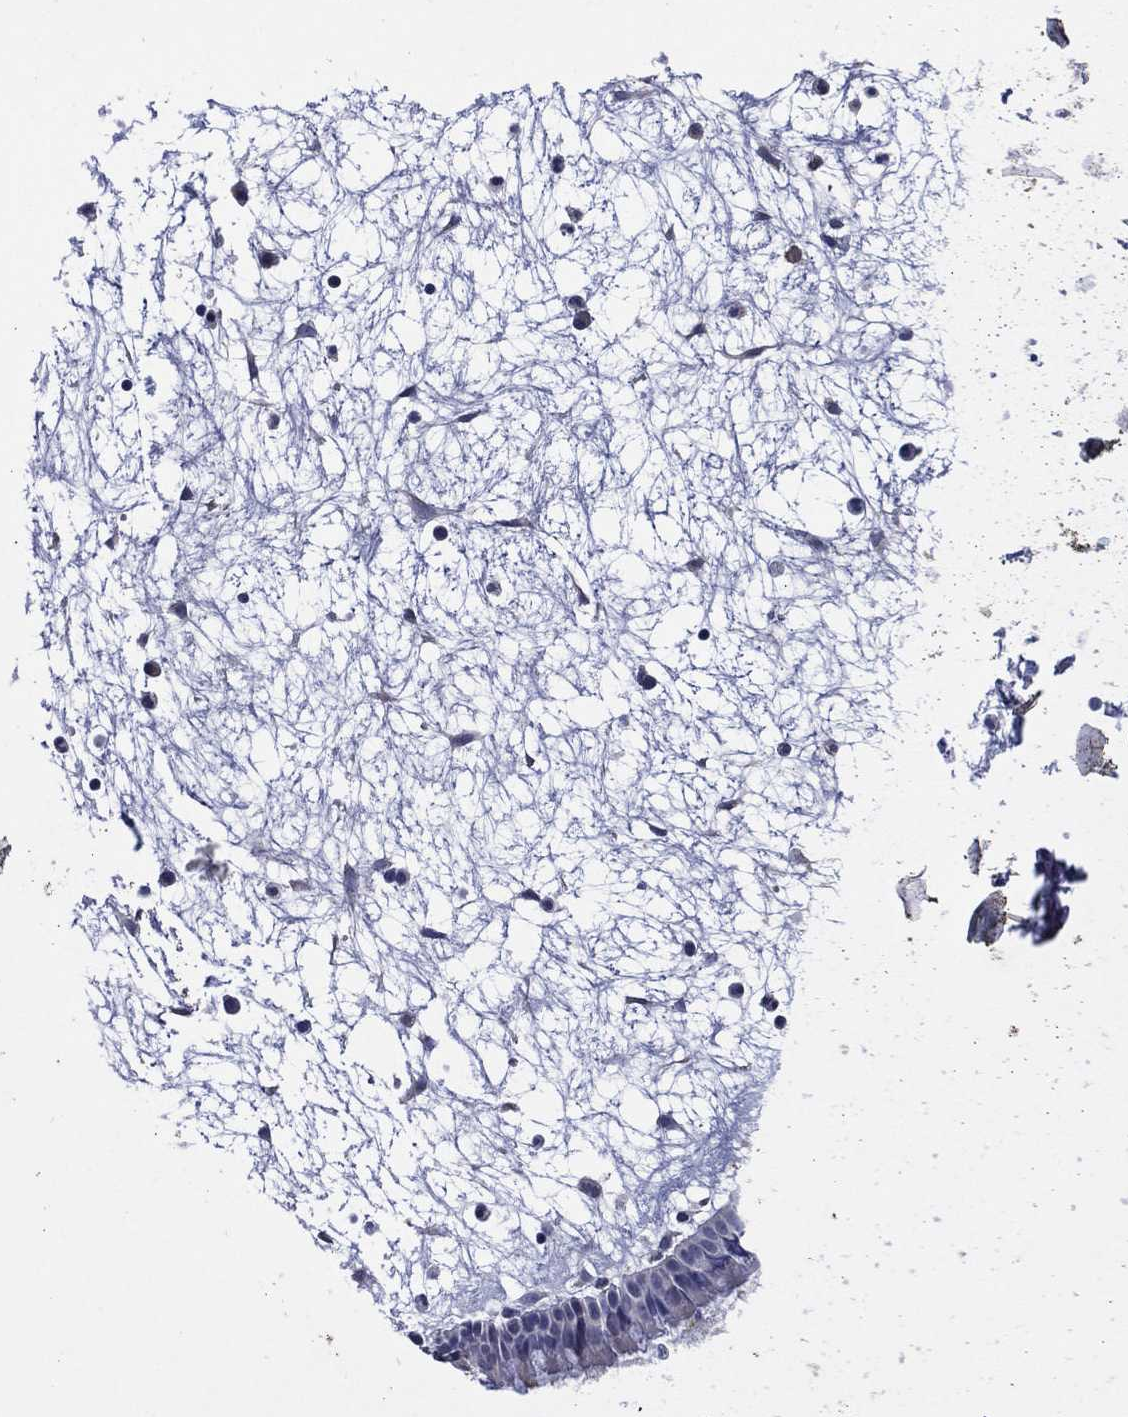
{"staining": {"intensity": "negative", "quantity": "none", "location": "none"}, "tissue": "nasopharynx", "cell_type": "Respiratory epithelial cells", "image_type": "normal", "snomed": [{"axis": "morphology", "description": "Normal tissue, NOS"}, {"axis": "topography", "description": "Nasopharynx"}], "caption": "High magnification brightfield microscopy of benign nasopharynx stained with DAB (brown) and counterstained with hematoxylin (blue): respiratory epithelial cells show no significant expression. Brightfield microscopy of immunohistochemistry stained with DAB (brown) and hematoxylin (blue), captured at high magnification.", "gene": "ASB10", "patient": {"sex": "male", "age": 58}}